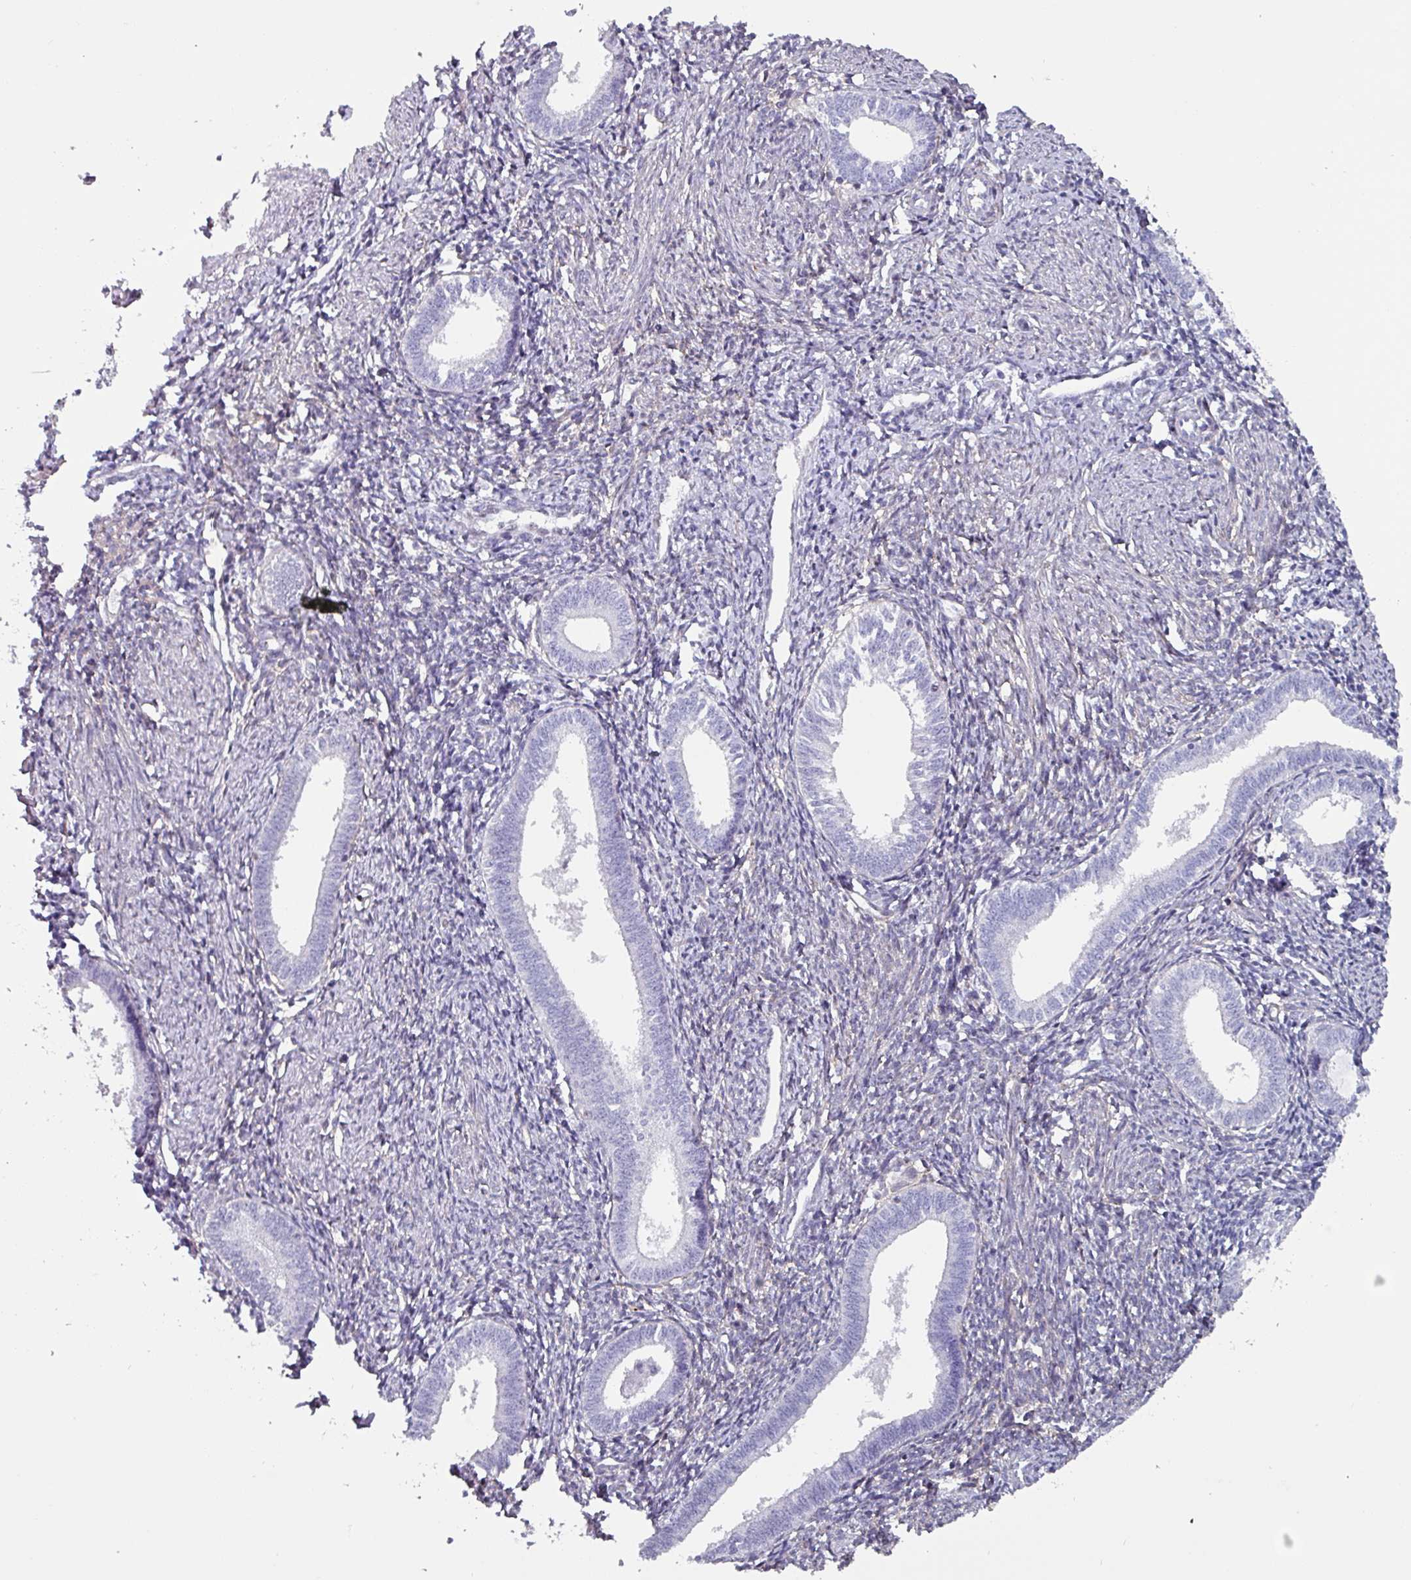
{"staining": {"intensity": "negative", "quantity": "none", "location": "none"}, "tissue": "endometrium", "cell_type": "Cells in endometrial stroma", "image_type": "normal", "snomed": [{"axis": "morphology", "description": "Normal tissue, NOS"}, {"axis": "topography", "description": "Endometrium"}], "caption": "This is an immunohistochemistry photomicrograph of unremarkable endometrium. There is no positivity in cells in endometrial stroma.", "gene": "ZNF816", "patient": {"sex": "female", "age": 41}}